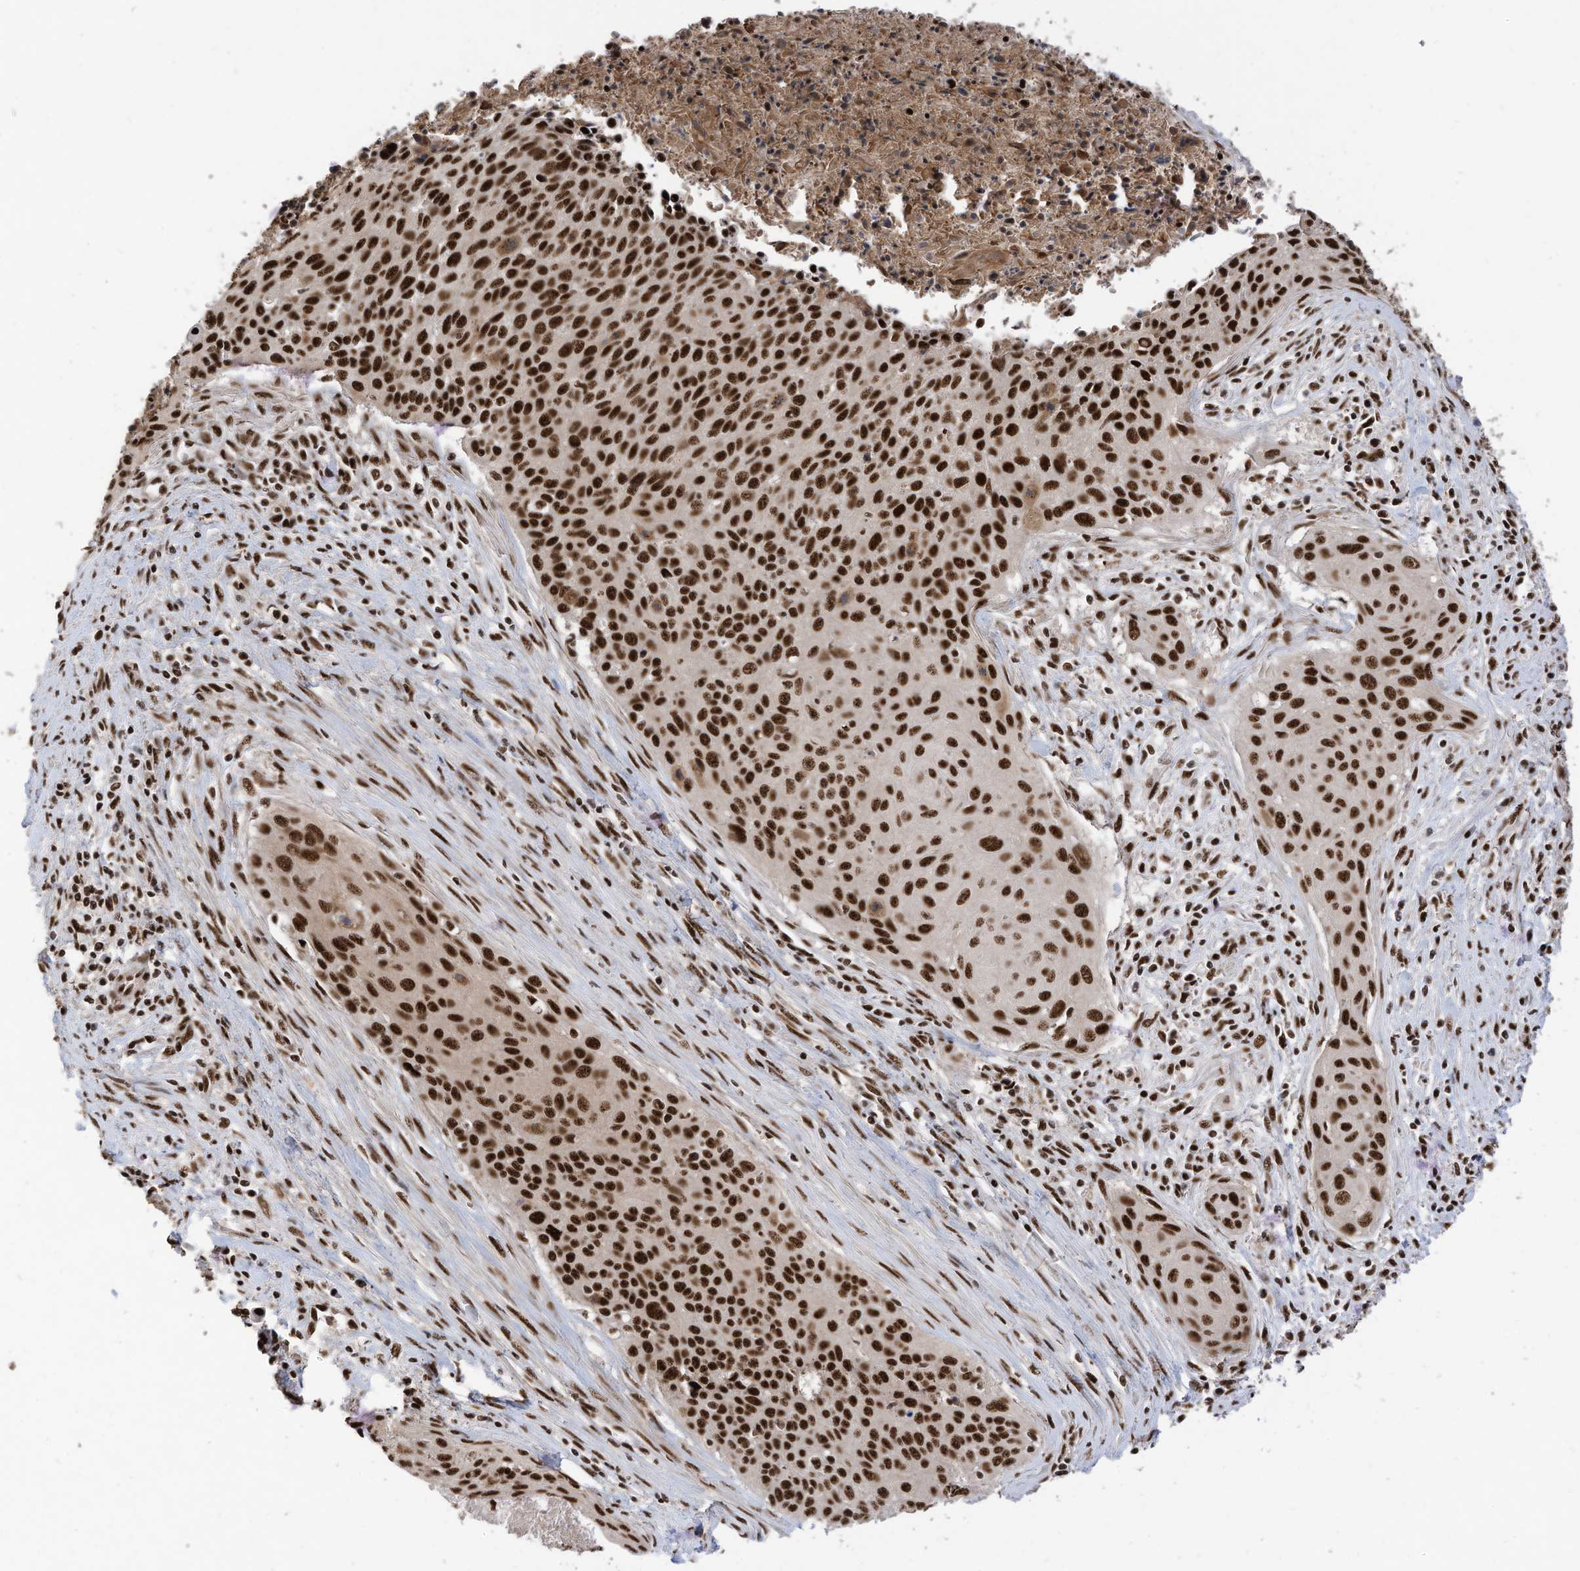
{"staining": {"intensity": "strong", "quantity": ">75%", "location": "nuclear"}, "tissue": "cervical cancer", "cell_type": "Tumor cells", "image_type": "cancer", "snomed": [{"axis": "morphology", "description": "Squamous cell carcinoma, NOS"}, {"axis": "topography", "description": "Cervix"}], "caption": "Protein positivity by immunohistochemistry shows strong nuclear expression in about >75% of tumor cells in cervical cancer.", "gene": "SF3A3", "patient": {"sex": "female", "age": 55}}